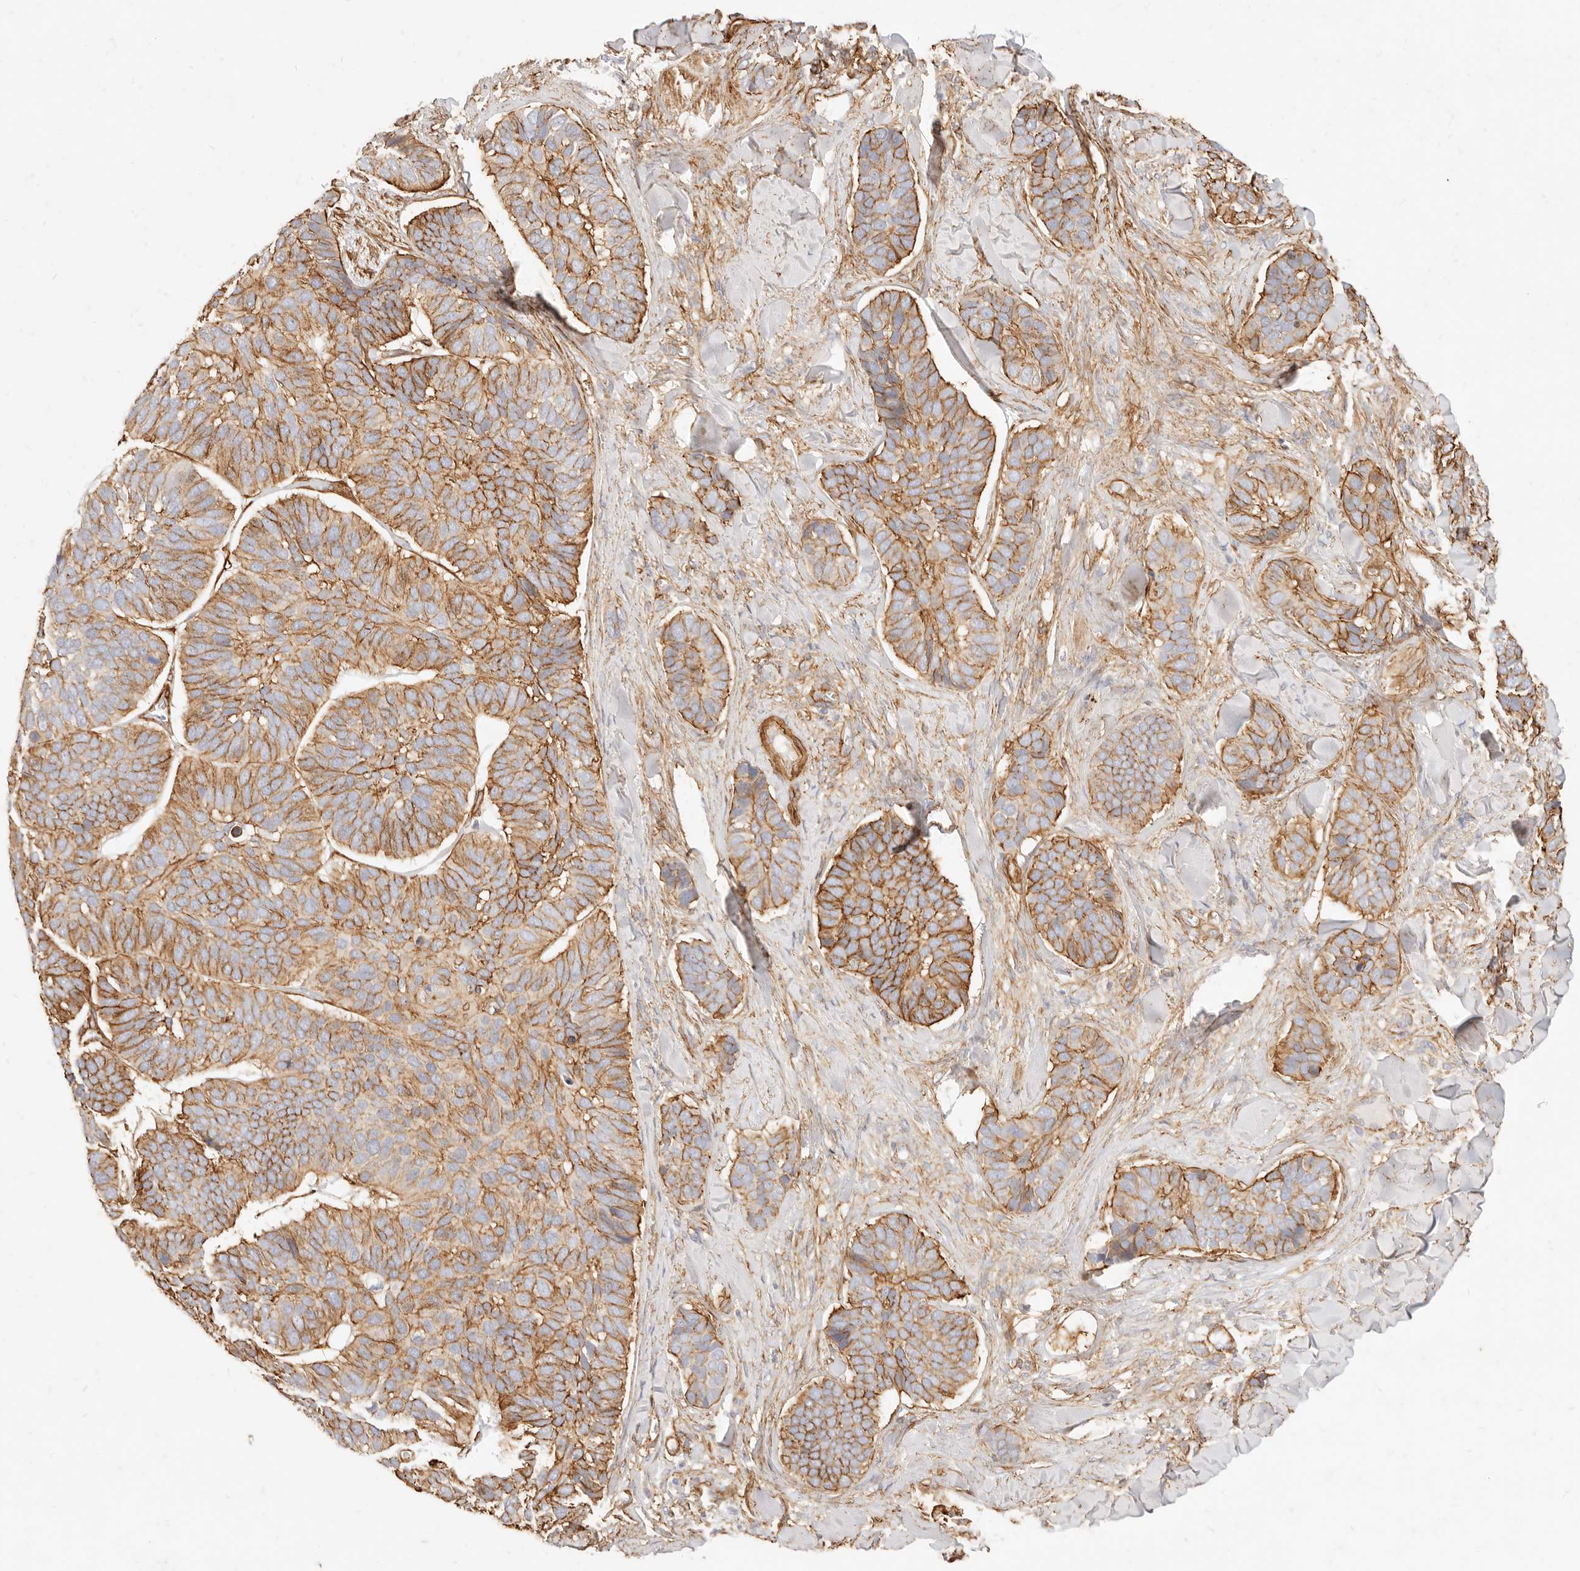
{"staining": {"intensity": "moderate", "quantity": ">75%", "location": "cytoplasmic/membranous"}, "tissue": "skin cancer", "cell_type": "Tumor cells", "image_type": "cancer", "snomed": [{"axis": "morphology", "description": "Basal cell carcinoma"}, {"axis": "topography", "description": "Skin"}], "caption": "Moderate cytoplasmic/membranous expression is seen in approximately >75% of tumor cells in skin basal cell carcinoma. Using DAB (brown) and hematoxylin (blue) stains, captured at high magnification using brightfield microscopy.", "gene": "TMTC2", "patient": {"sex": "male", "age": 62}}